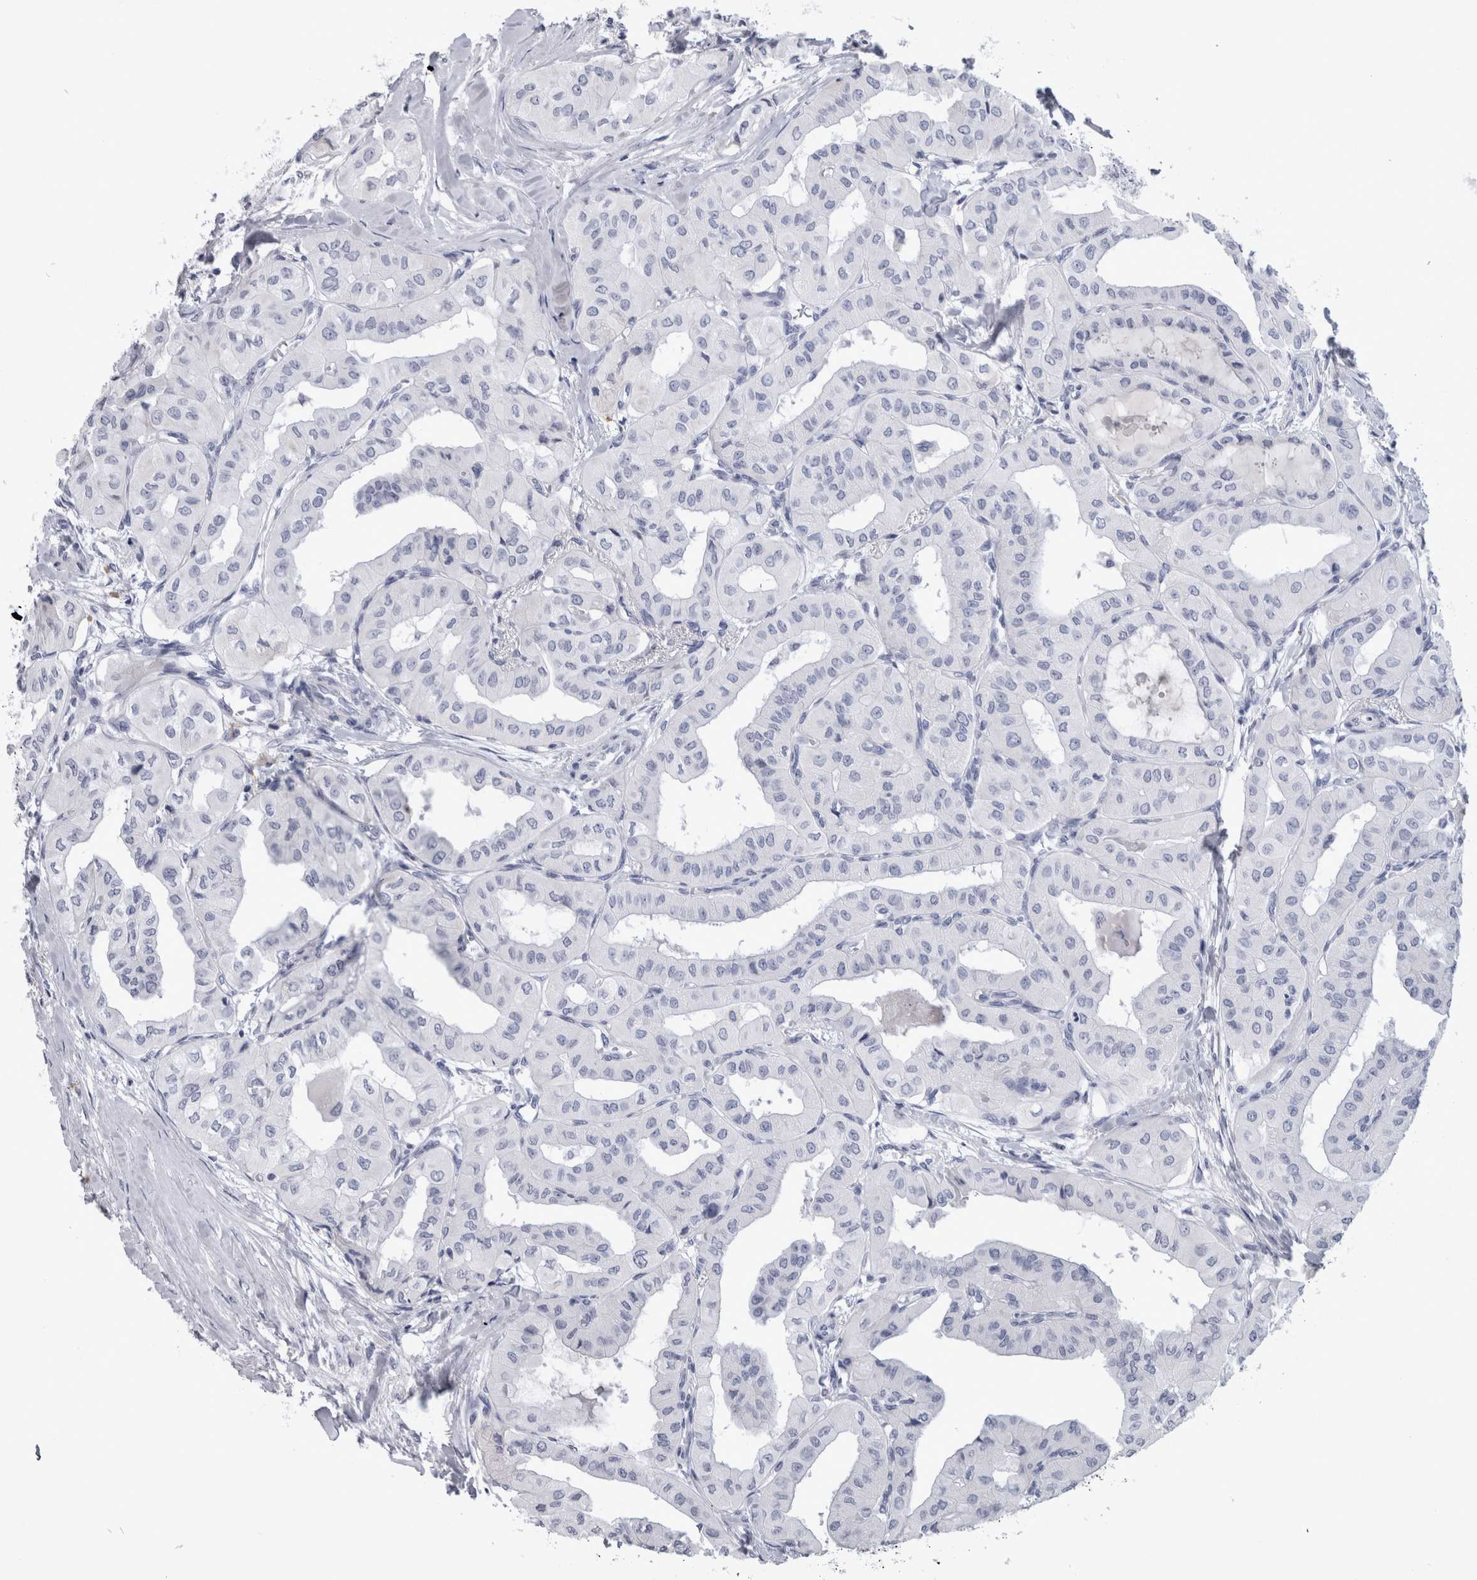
{"staining": {"intensity": "negative", "quantity": "none", "location": "none"}, "tissue": "thyroid cancer", "cell_type": "Tumor cells", "image_type": "cancer", "snomed": [{"axis": "morphology", "description": "Papillary adenocarcinoma, NOS"}, {"axis": "topography", "description": "Thyroid gland"}], "caption": "An IHC photomicrograph of thyroid cancer (papillary adenocarcinoma) is shown. There is no staining in tumor cells of thyroid cancer (papillary adenocarcinoma). (Brightfield microscopy of DAB (3,3'-diaminobenzidine) immunohistochemistry (IHC) at high magnification).", "gene": "PAX5", "patient": {"sex": "female", "age": 59}}